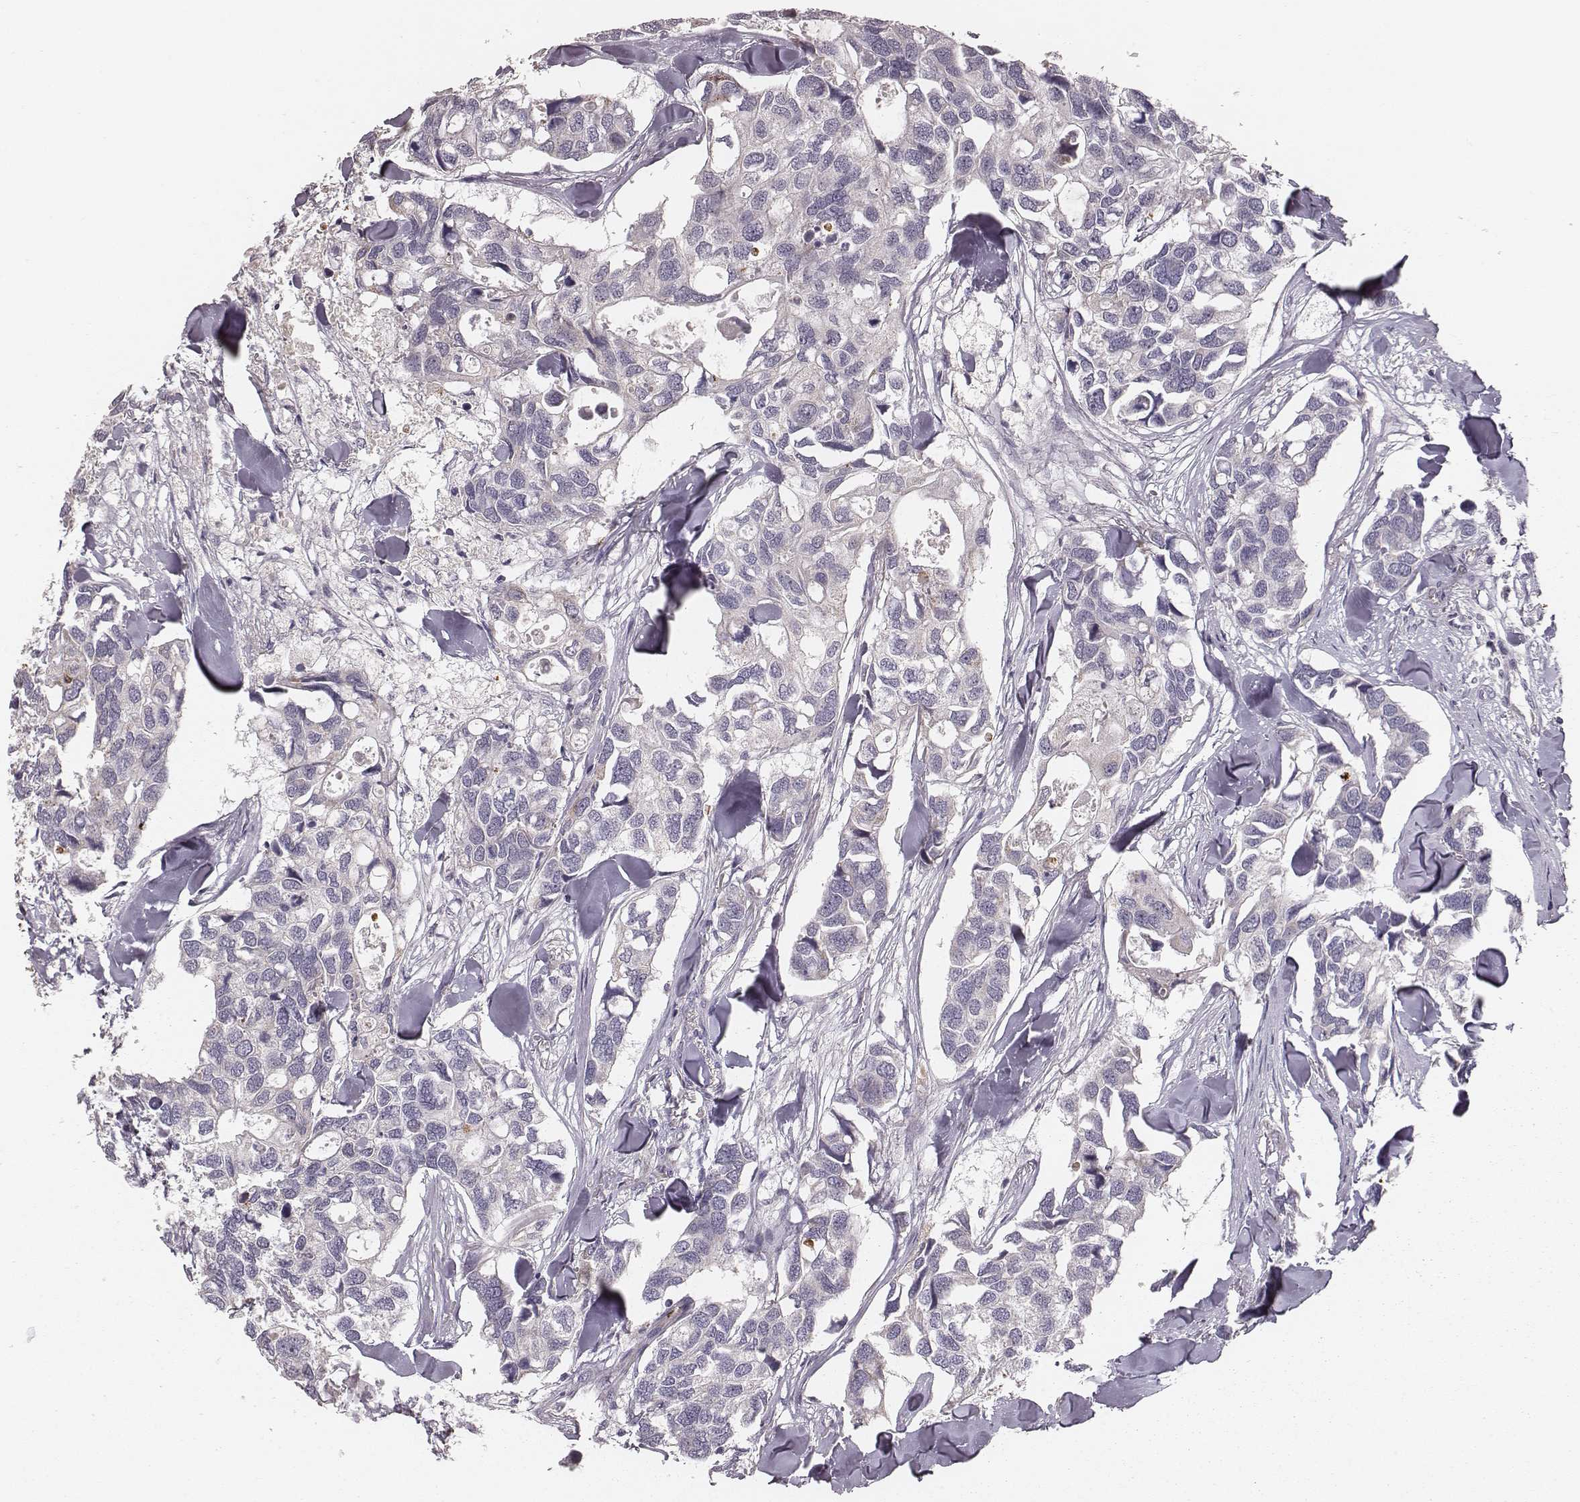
{"staining": {"intensity": "negative", "quantity": "none", "location": "none"}, "tissue": "breast cancer", "cell_type": "Tumor cells", "image_type": "cancer", "snomed": [{"axis": "morphology", "description": "Duct carcinoma"}, {"axis": "topography", "description": "Breast"}], "caption": "Protein analysis of breast cancer (invasive ductal carcinoma) demonstrates no significant staining in tumor cells.", "gene": "TUFM", "patient": {"sex": "female", "age": 83}}